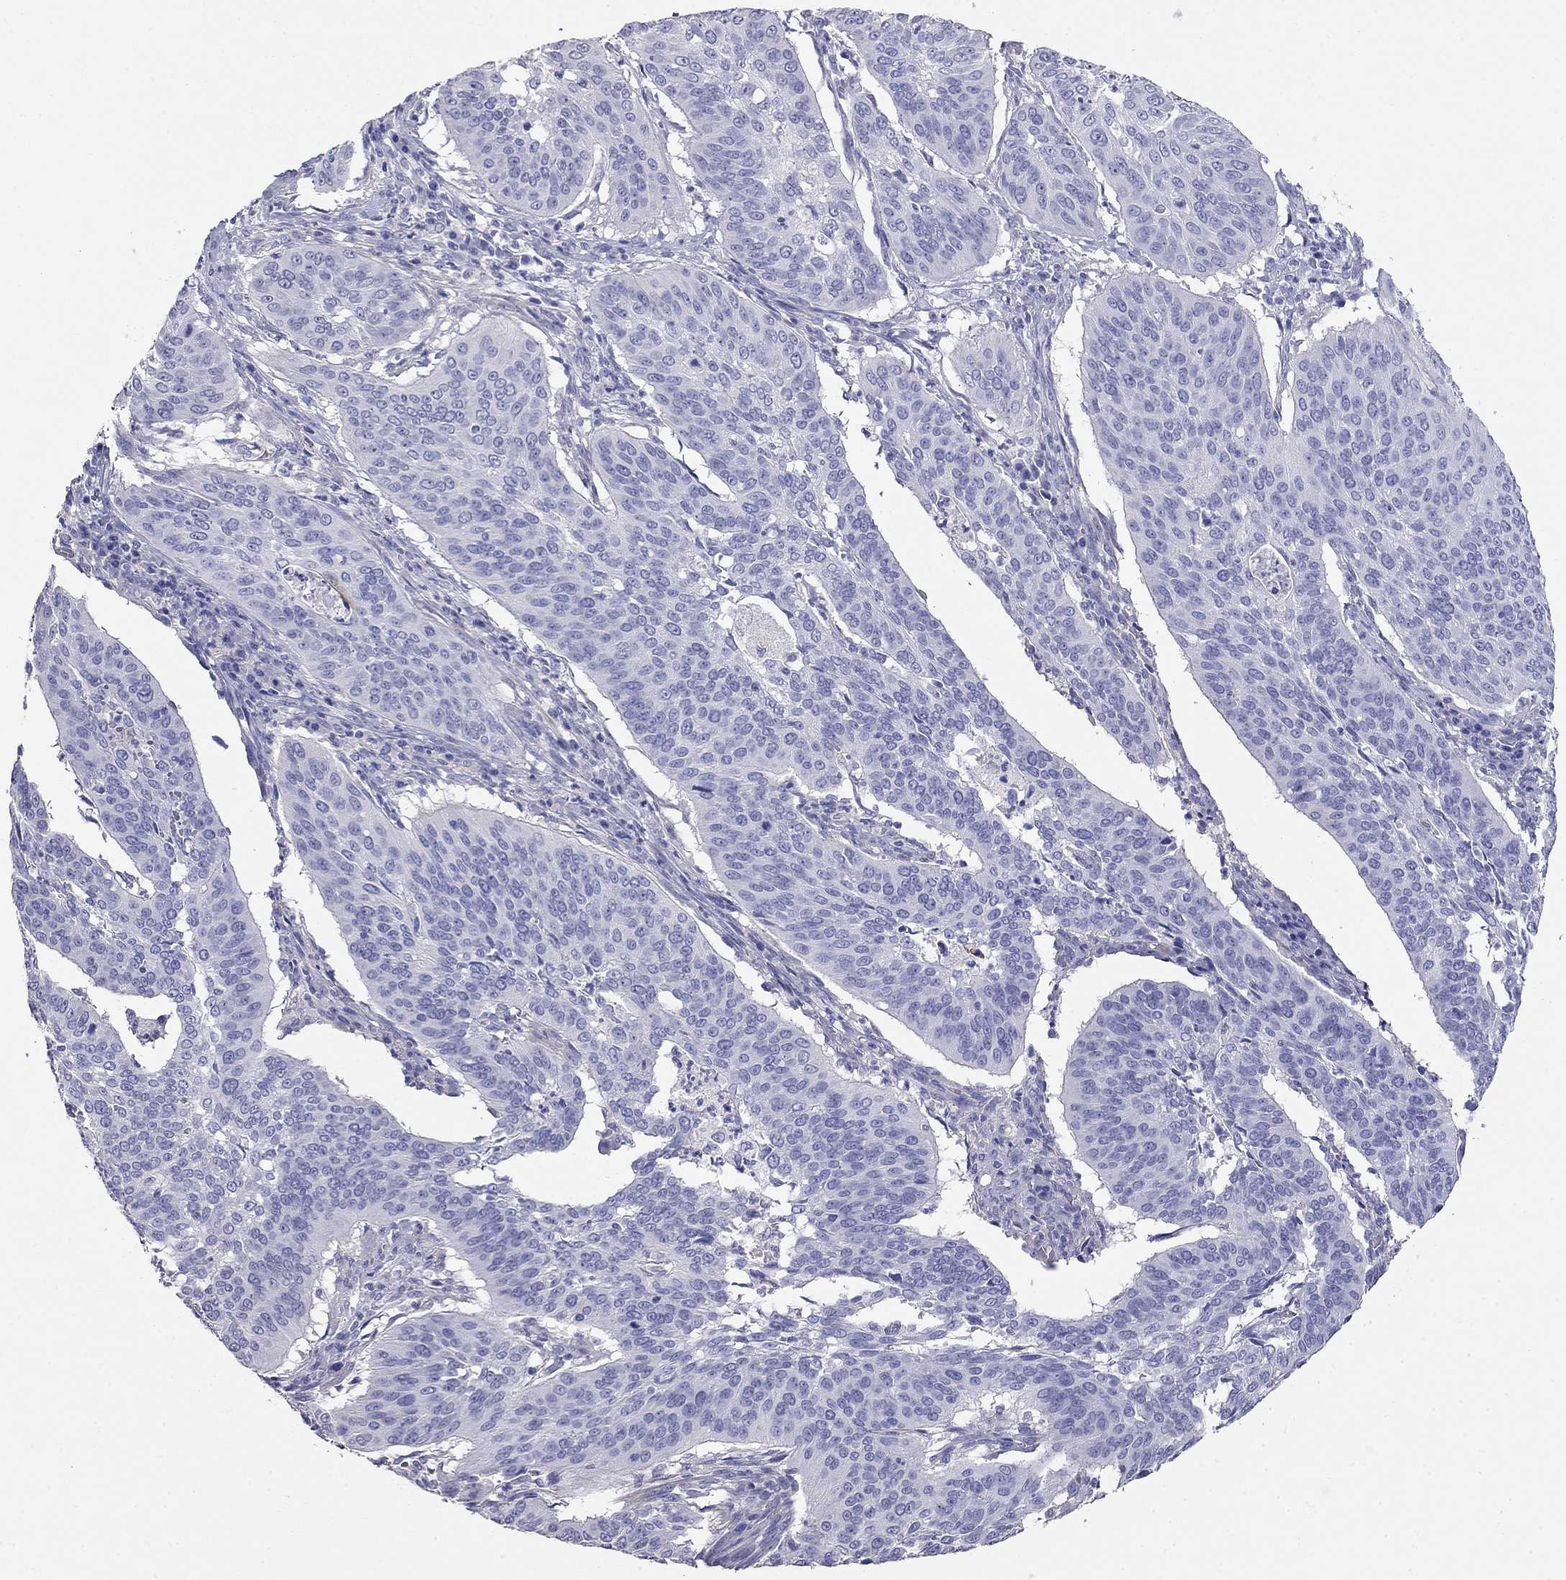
{"staining": {"intensity": "negative", "quantity": "none", "location": "none"}, "tissue": "cervical cancer", "cell_type": "Tumor cells", "image_type": "cancer", "snomed": [{"axis": "morphology", "description": "Normal tissue, NOS"}, {"axis": "morphology", "description": "Squamous cell carcinoma, NOS"}, {"axis": "topography", "description": "Cervix"}], "caption": "This is a image of immunohistochemistry staining of cervical cancer, which shows no staining in tumor cells.", "gene": "LY6H", "patient": {"sex": "female", "age": 39}}